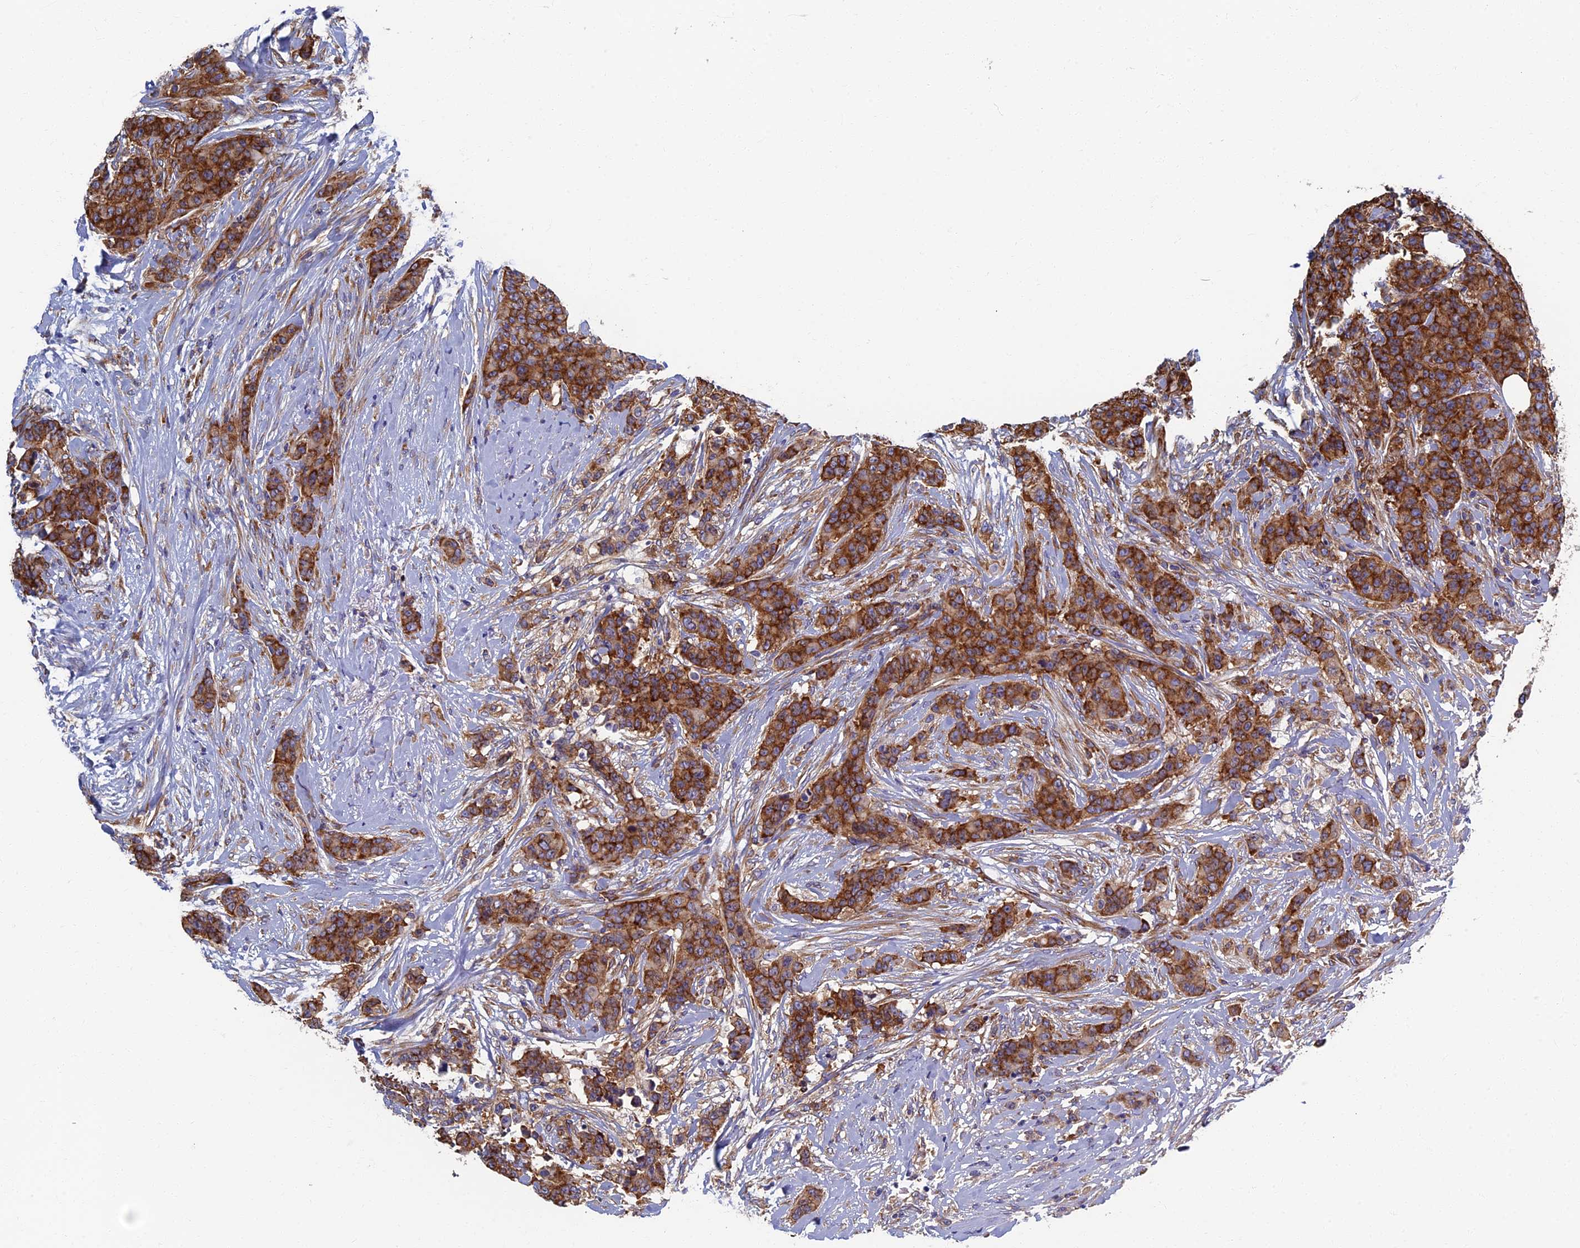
{"staining": {"intensity": "strong", "quantity": ">75%", "location": "cytoplasmic/membranous"}, "tissue": "breast cancer", "cell_type": "Tumor cells", "image_type": "cancer", "snomed": [{"axis": "morphology", "description": "Duct carcinoma"}, {"axis": "topography", "description": "Breast"}], "caption": "IHC staining of breast cancer, which displays high levels of strong cytoplasmic/membranous positivity in approximately >75% of tumor cells indicating strong cytoplasmic/membranous protein expression. The staining was performed using DAB (brown) for protein detection and nuclei were counterstained in hematoxylin (blue).", "gene": "YBX1", "patient": {"sex": "female", "age": 40}}